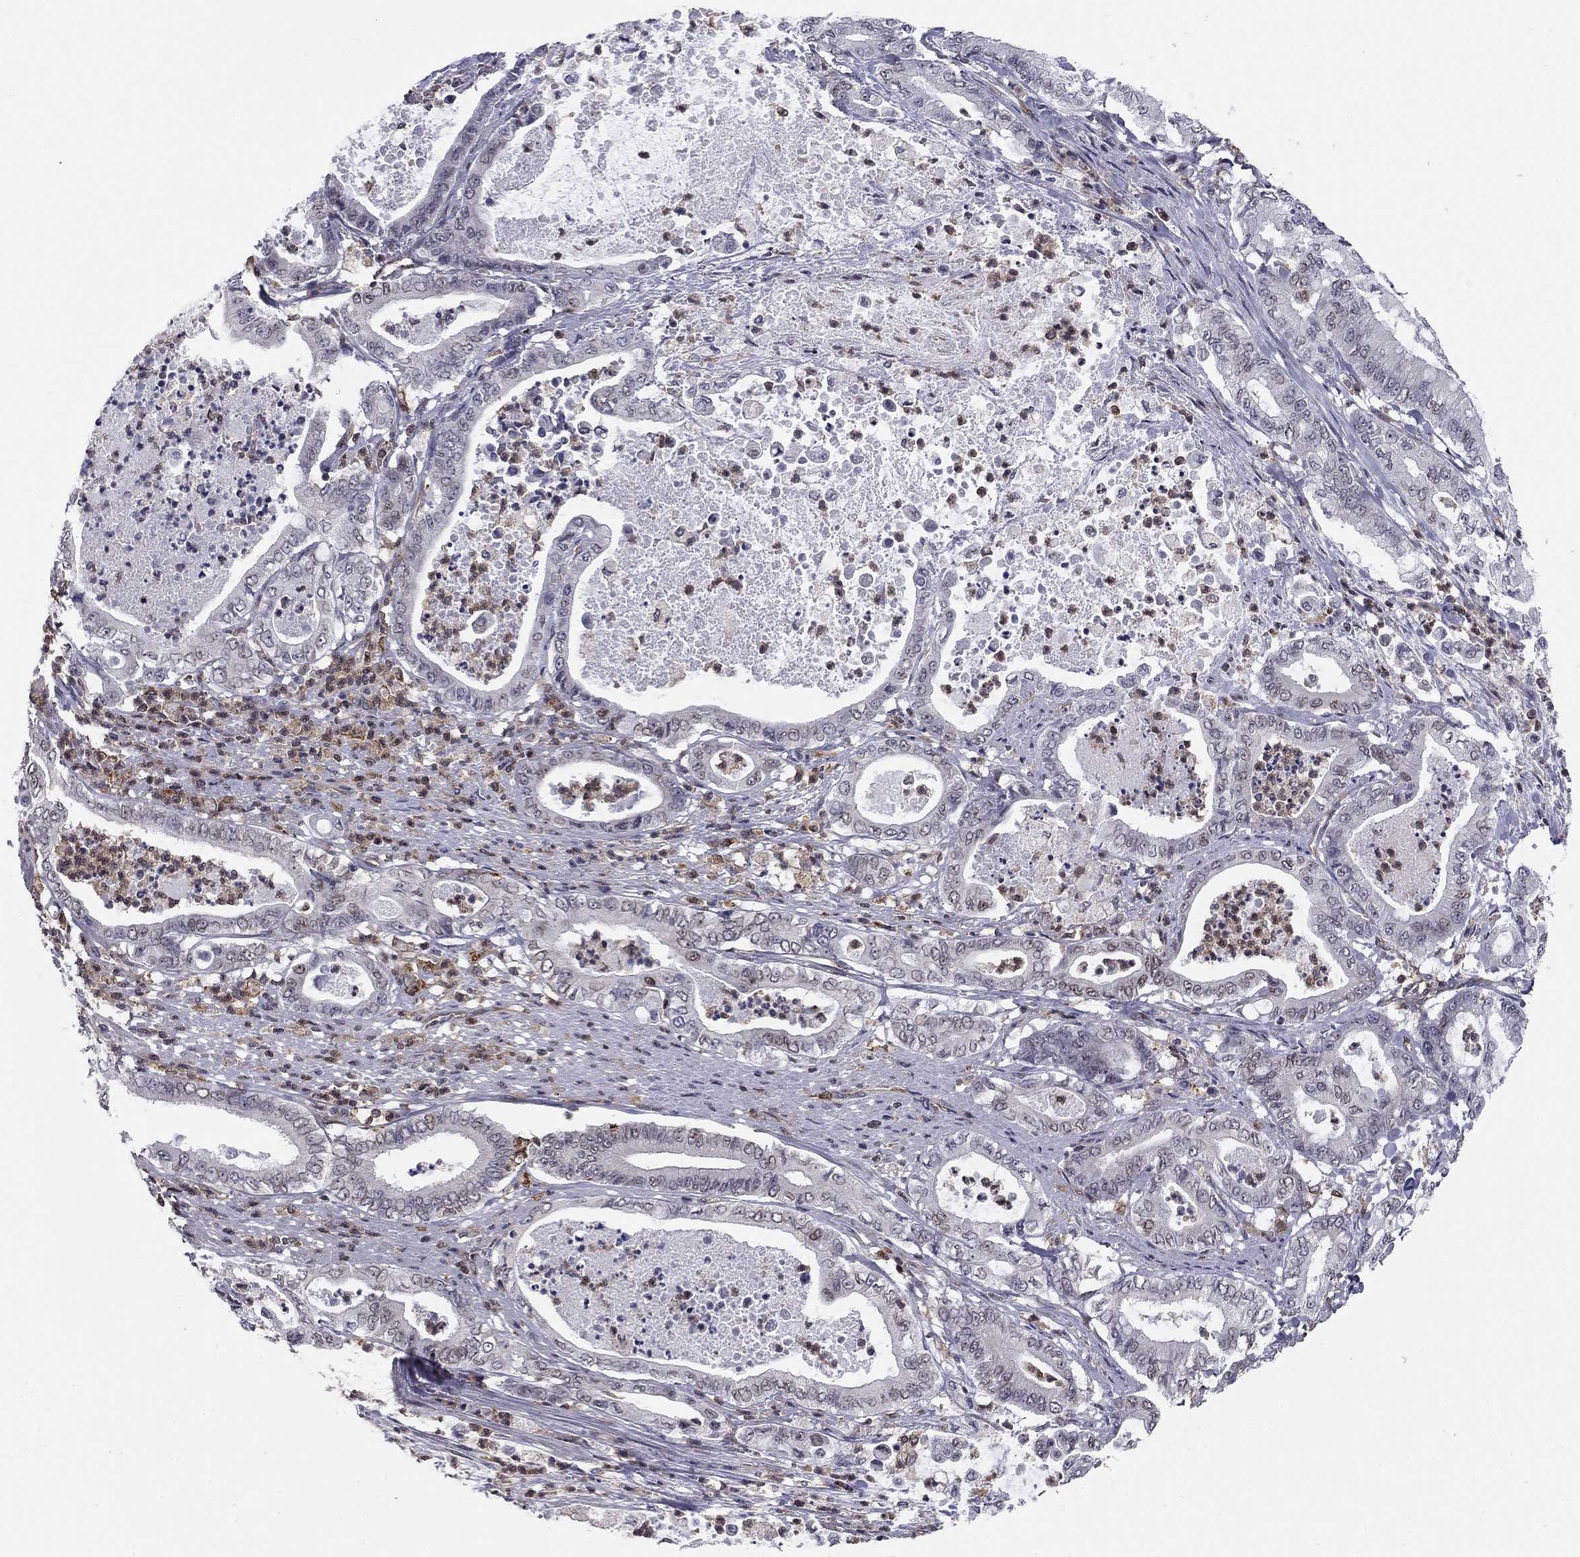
{"staining": {"intensity": "negative", "quantity": "none", "location": "none"}, "tissue": "pancreatic cancer", "cell_type": "Tumor cells", "image_type": "cancer", "snomed": [{"axis": "morphology", "description": "Adenocarcinoma, NOS"}, {"axis": "topography", "description": "Pancreas"}], "caption": "This is an immunohistochemistry histopathology image of pancreatic cancer (adenocarcinoma). There is no expression in tumor cells.", "gene": "PLCB2", "patient": {"sex": "male", "age": 71}}